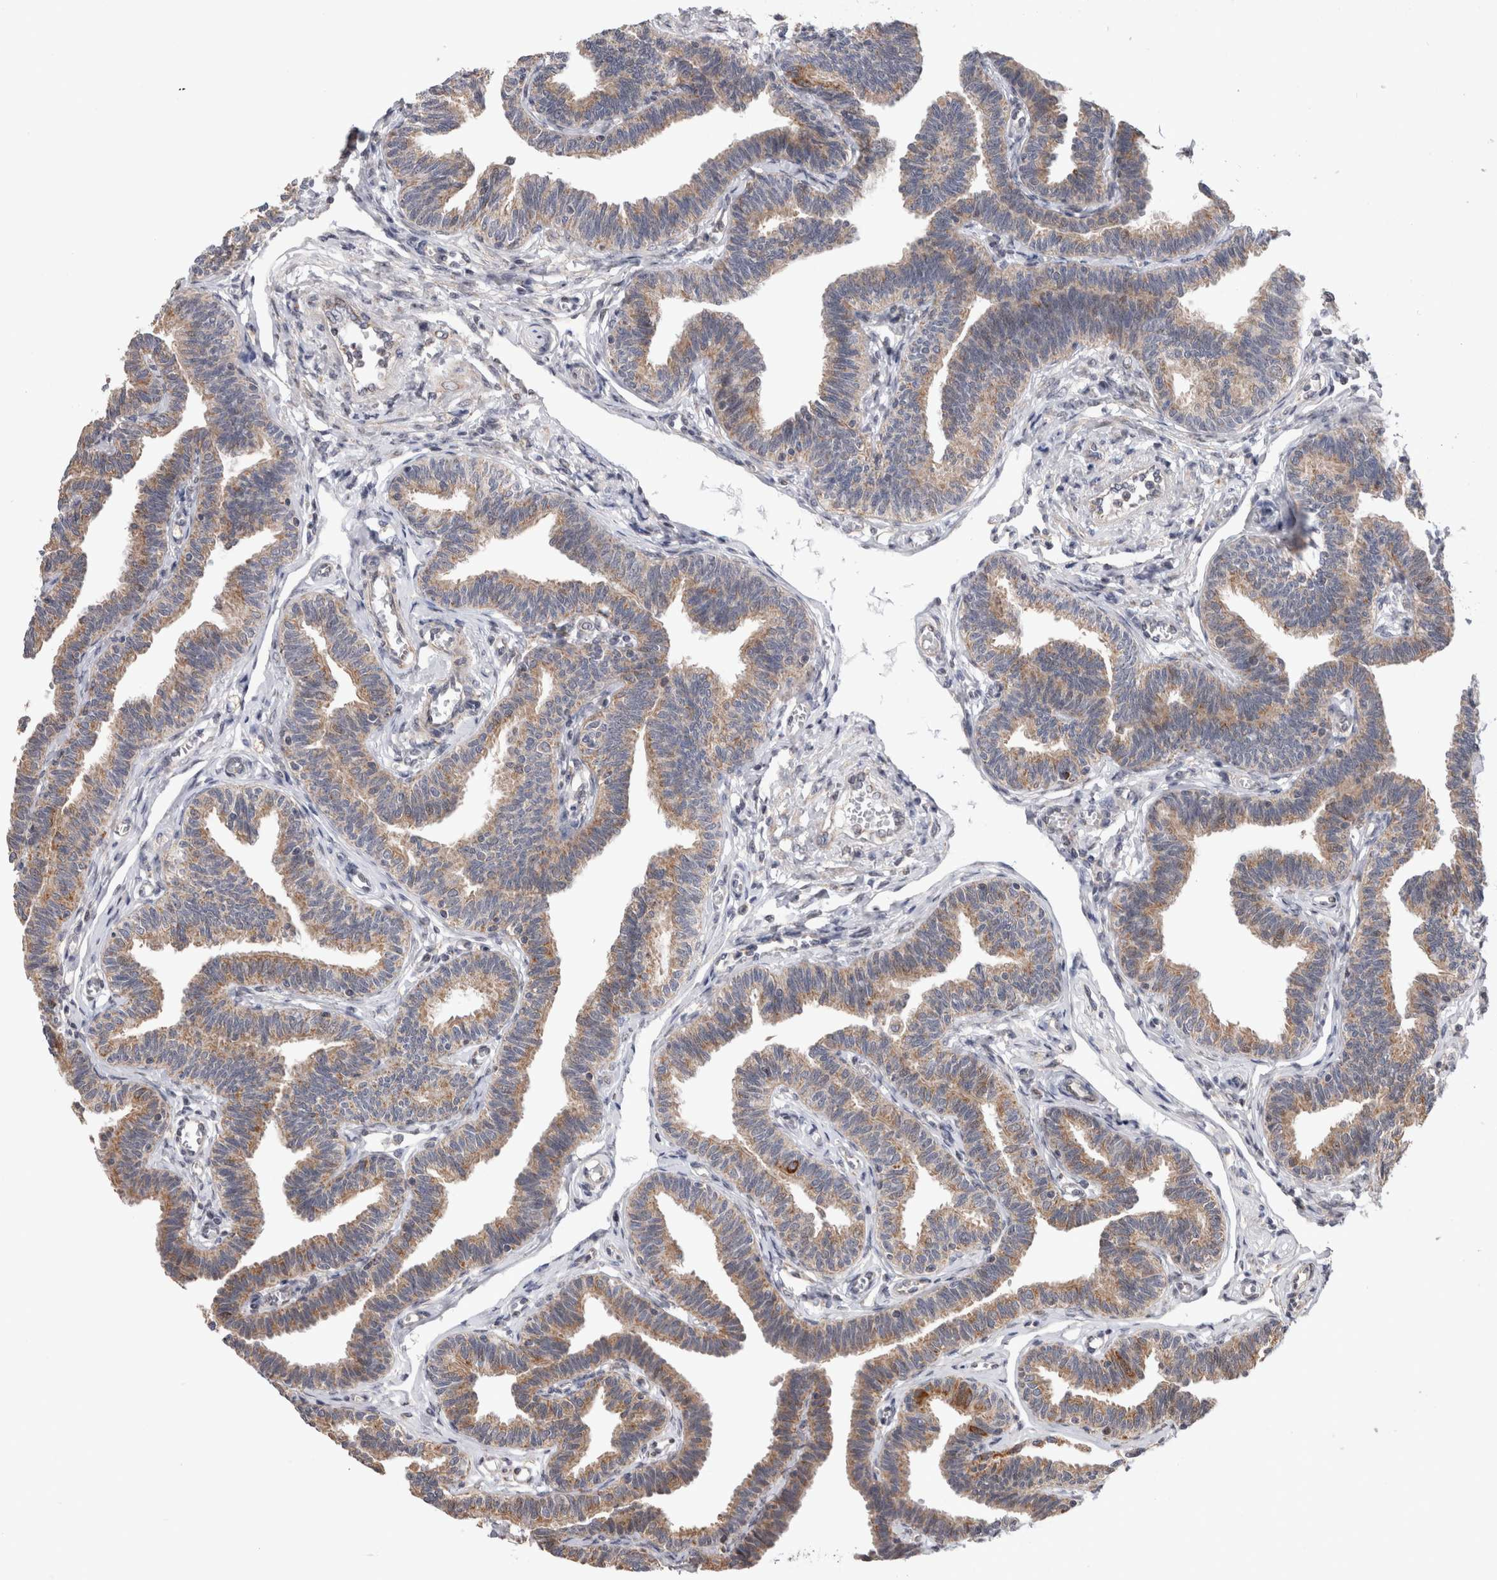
{"staining": {"intensity": "moderate", "quantity": ">75%", "location": "cytoplasmic/membranous"}, "tissue": "fallopian tube", "cell_type": "Glandular cells", "image_type": "normal", "snomed": [{"axis": "morphology", "description": "Normal tissue, NOS"}, {"axis": "topography", "description": "Fallopian tube"}, {"axis": "topography", "description": "Ovary"}], "caption": "High-magnification brightfield microscopy of normal fallopian tube stained with DAB (3,3'-diaminobenzidine) (brown) and counterstained with hematoxylin (blue). glandular cells exhibit moderate cytoplasmic/membranous staining is appreciated in about>75% of cells. (Stains: DAB (3,3'-diaminobenzidine) in brown, nuclei in blue, Microscopy: brightfield microscopy at high magnification).", "gene": "MRPL37", "patient": {"sex": "female", "age": 23}}